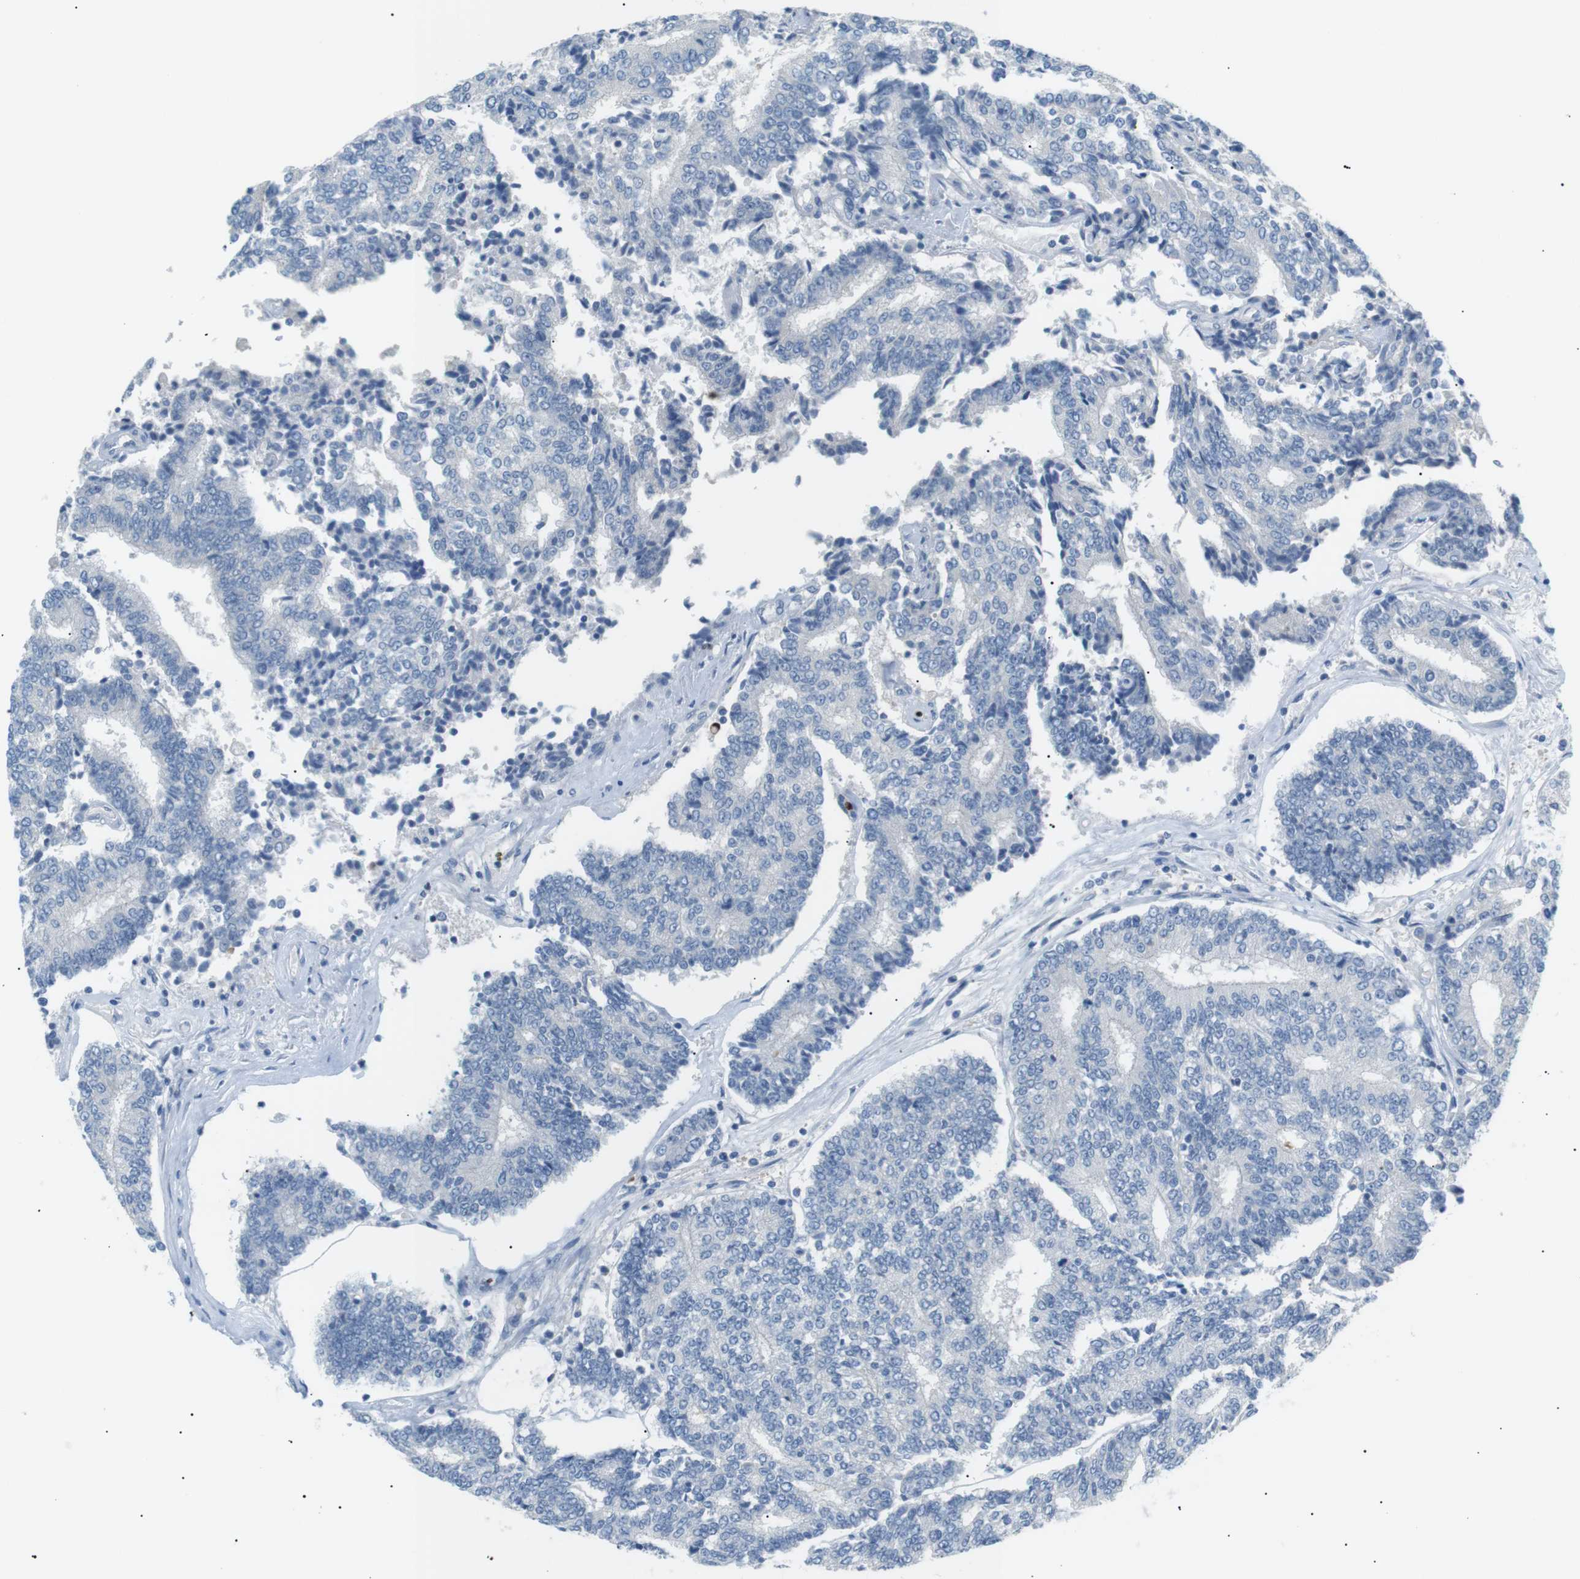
{"staining": {"intensity": "negative", "quantity": "none", "location": "none"}, "tissue": "prostate cancer", "cell_type": "Tumor cells", "image_type": "cancer", "snomed": [{"axis": "morphology", "description": "Normal tissue, NOS"}, {"axis": "morphology", "description": "Adenocarcinoma, High grade"}, {"axis": "topography", "description": "Prostate"}, {"axis": "topography", "description": "Seminal veicle"}], "caption": "Photomicrograph shows no protein staining in tumor cells of prostate cancer (adenocarcinoma (high-grade)) tissue. Nuclei are stained in blue.", "gene": "CDH26", "patient": {"sex": "male", "age": 55}}